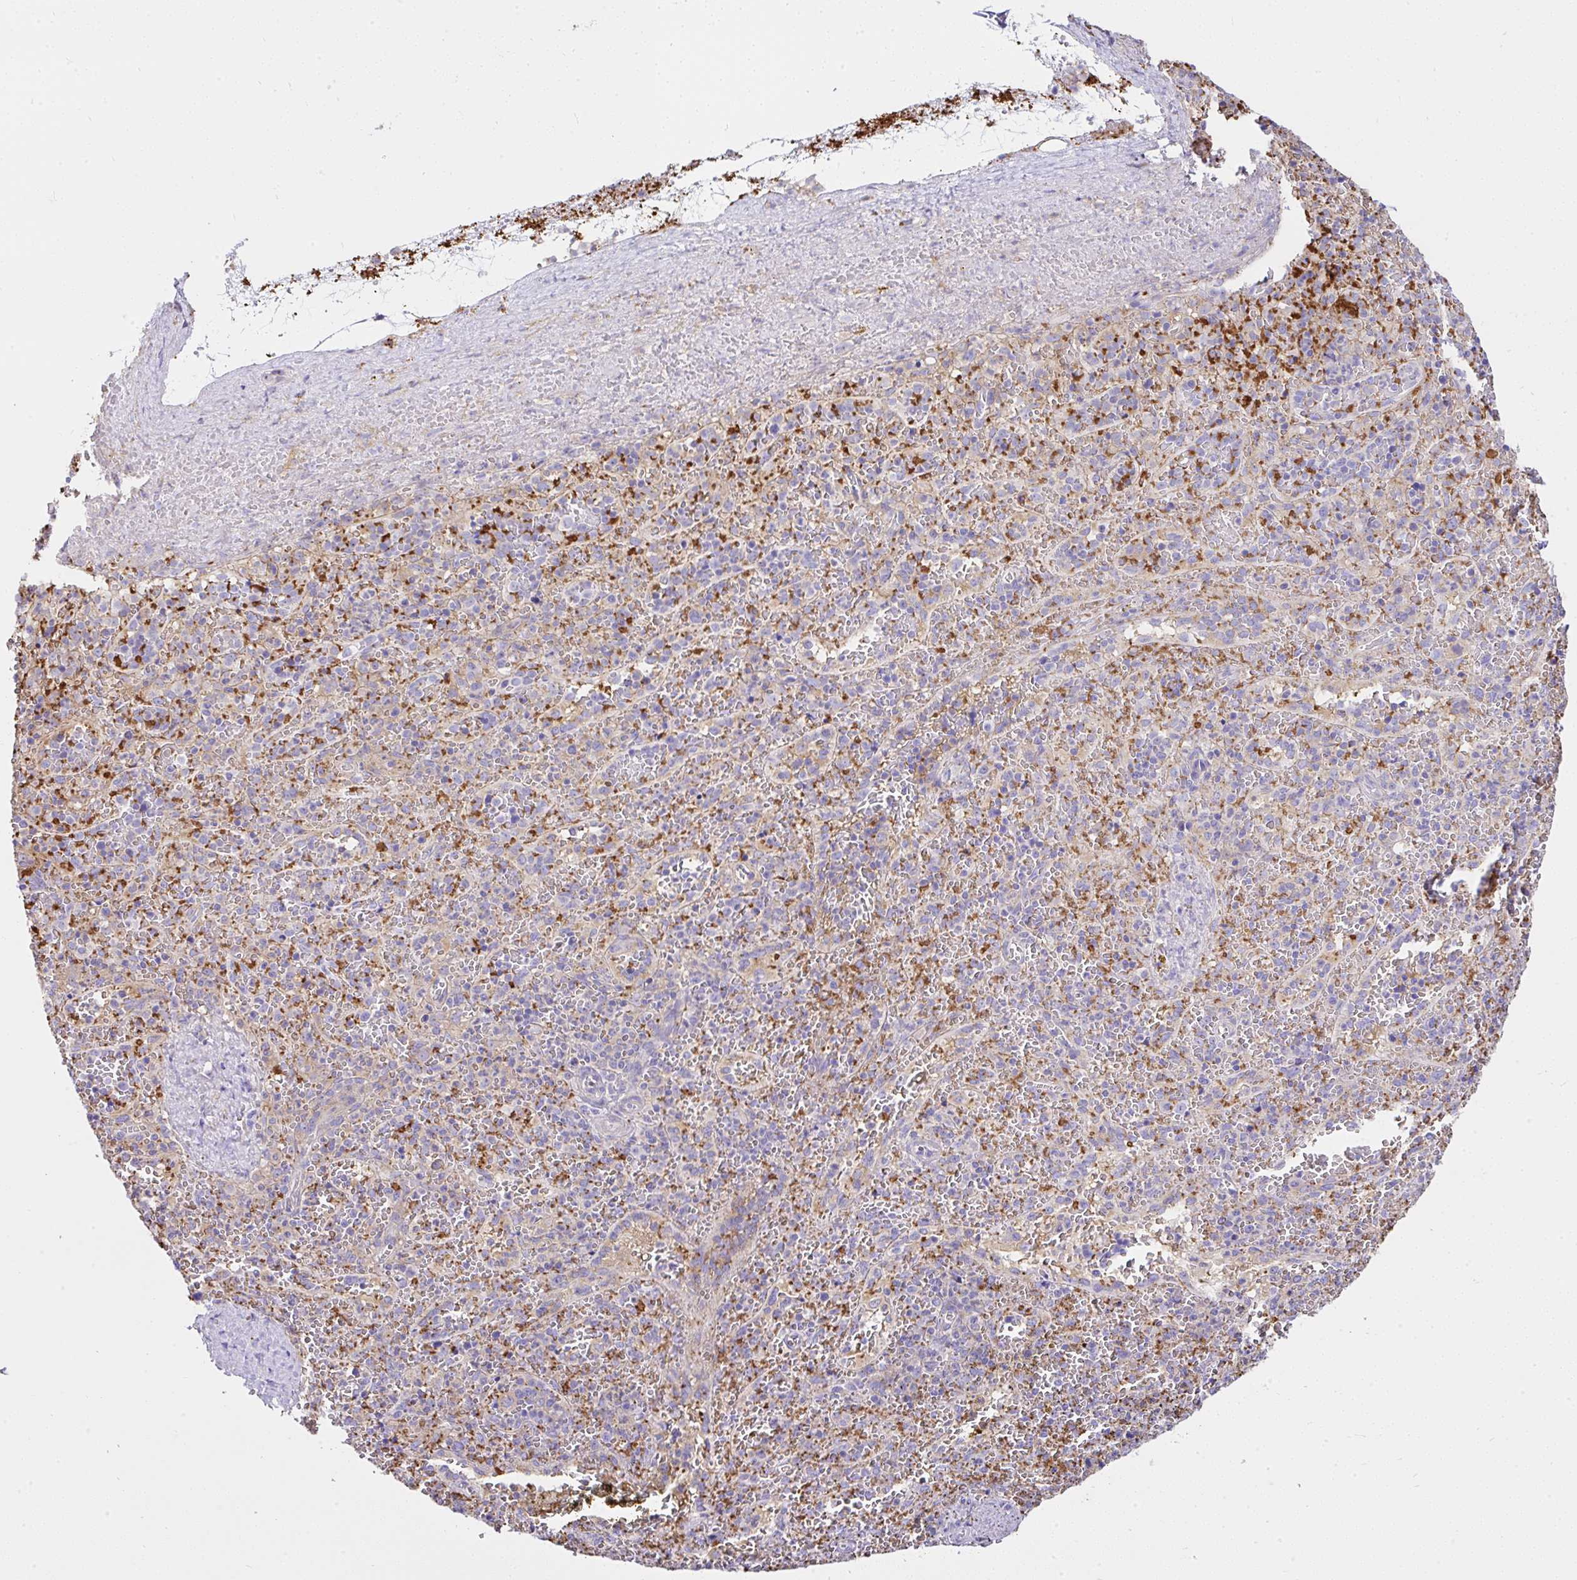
{"staining": {"intensity": "moderate", "quantity": "<25%", "location": "cytoplasmic/membranous"}, "tissue": "spleen", "cell_type": "Cells in red pulp", "image_type": "normal", "snomed": [{"axis": "morphology", "description": "Normal tissue, NOS"}, {"axis": "topography", "description": "Spleen"}], "caption": "Immunohistochemistry (IHC) photomicrograph of unremarkable spleen: human spleen stained using IHC displays low levels of moderate protein expression localized specifically in the cytoplasmic/membranous of cells in red pulp, appearing as a cytoplasmic/membranous brown color.", "gene": "CCDC142", "patient": {"sex": "female", "age": 50}}